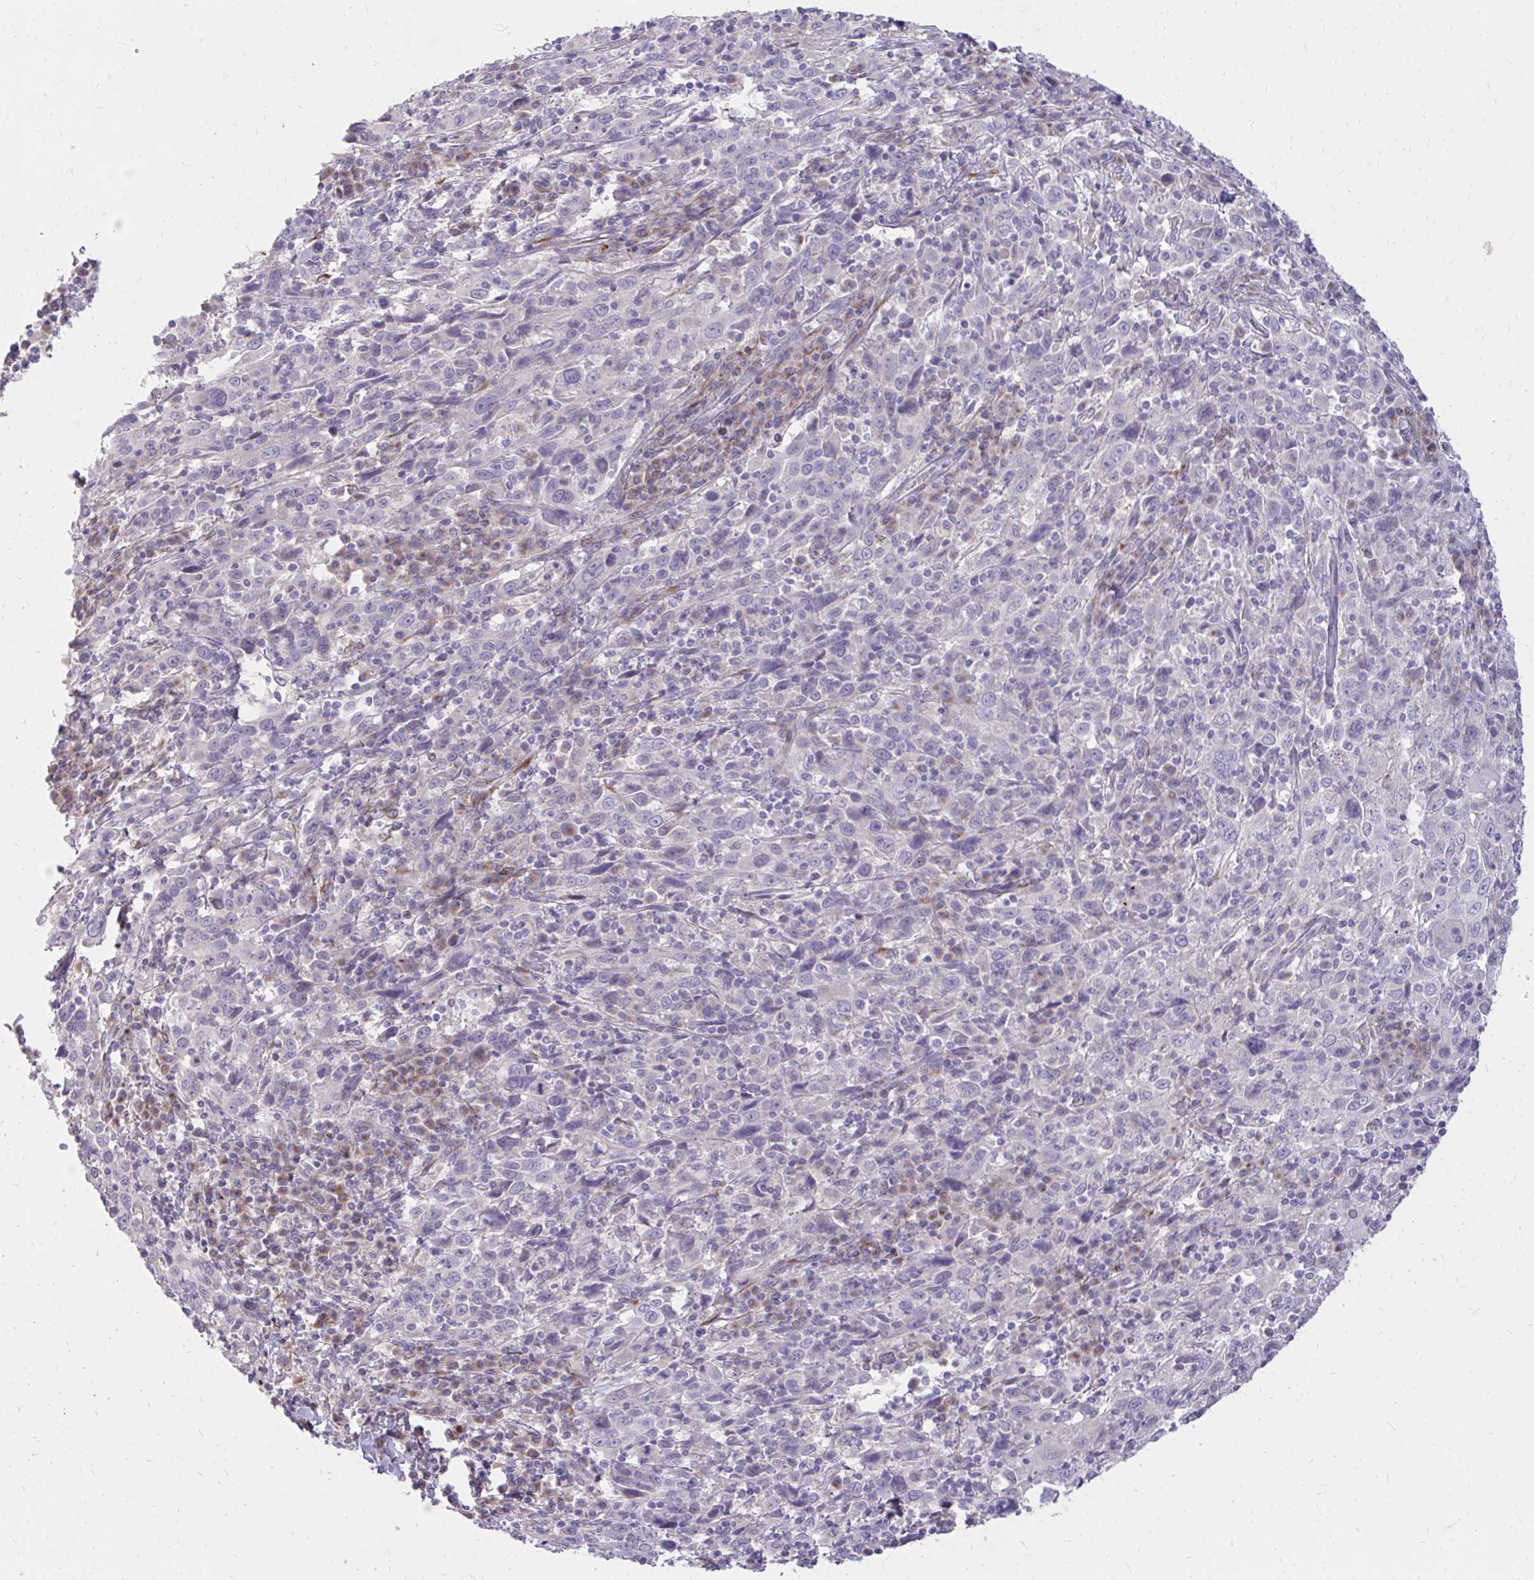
{"staining": {"intensity": "negative", "quantity": "none", "location": "none"}, "tissue": "cervical cancer", "cell_type": "Tumor cells", "image_type": "cancer", "snomed": [{"axis": "morphology", "description": "Squamous cell carcinoma, NOS"}, {"axis": "topography", "description": "Cervix"}], "caption": "Human cervical cancer (squamous cell carcinoma) stained for a protein using immunohistochemistry (IHC) demonstrates no positivity in tumor cells.", "gene": "RAB6B", "patient": {"sex": "female", "age": 46}}